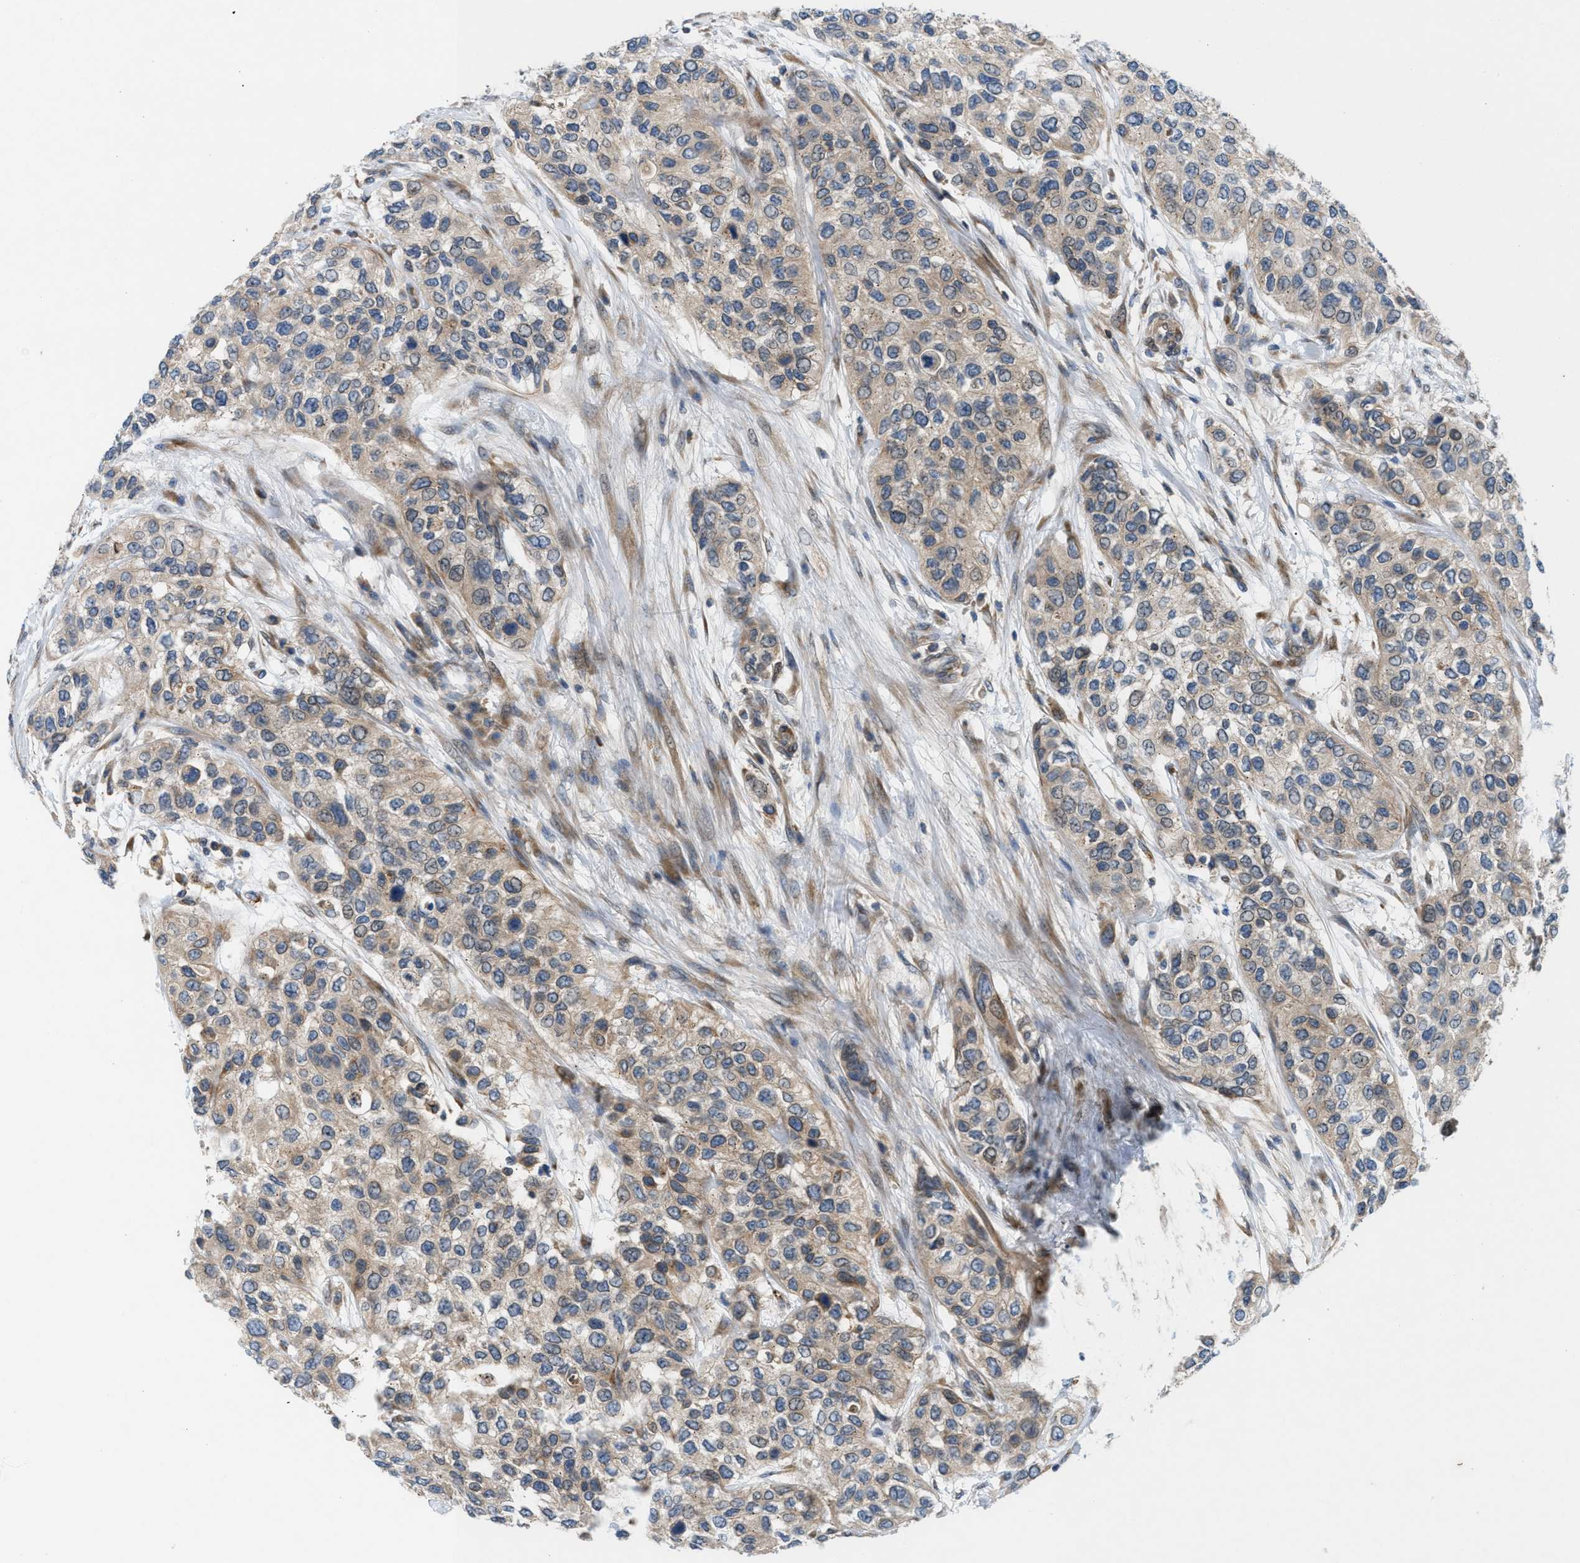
{"staining": {"intensity": "weak", "quantity": ">75%", "location": "cytoplasmic/membranous"}, "tissue": "urothelial cancer", "cell_type": "Tumor cells", "image_type": "cancer", "snomed": [{"axis": "morphology", "description": "Urothelial carcinoma, High grade"}, {"axis": "topography", "description": "Urinary bladder"}], "caption": "There is low levels of weak cytoplasmic/membranous positivity in tumor cells of urothelial carcinoma (high-grade), as demonstrated by immunohistochemical staining (brown color).", "gene": "CYB5D1", "patient": {"sex": "female", "age": 56}}